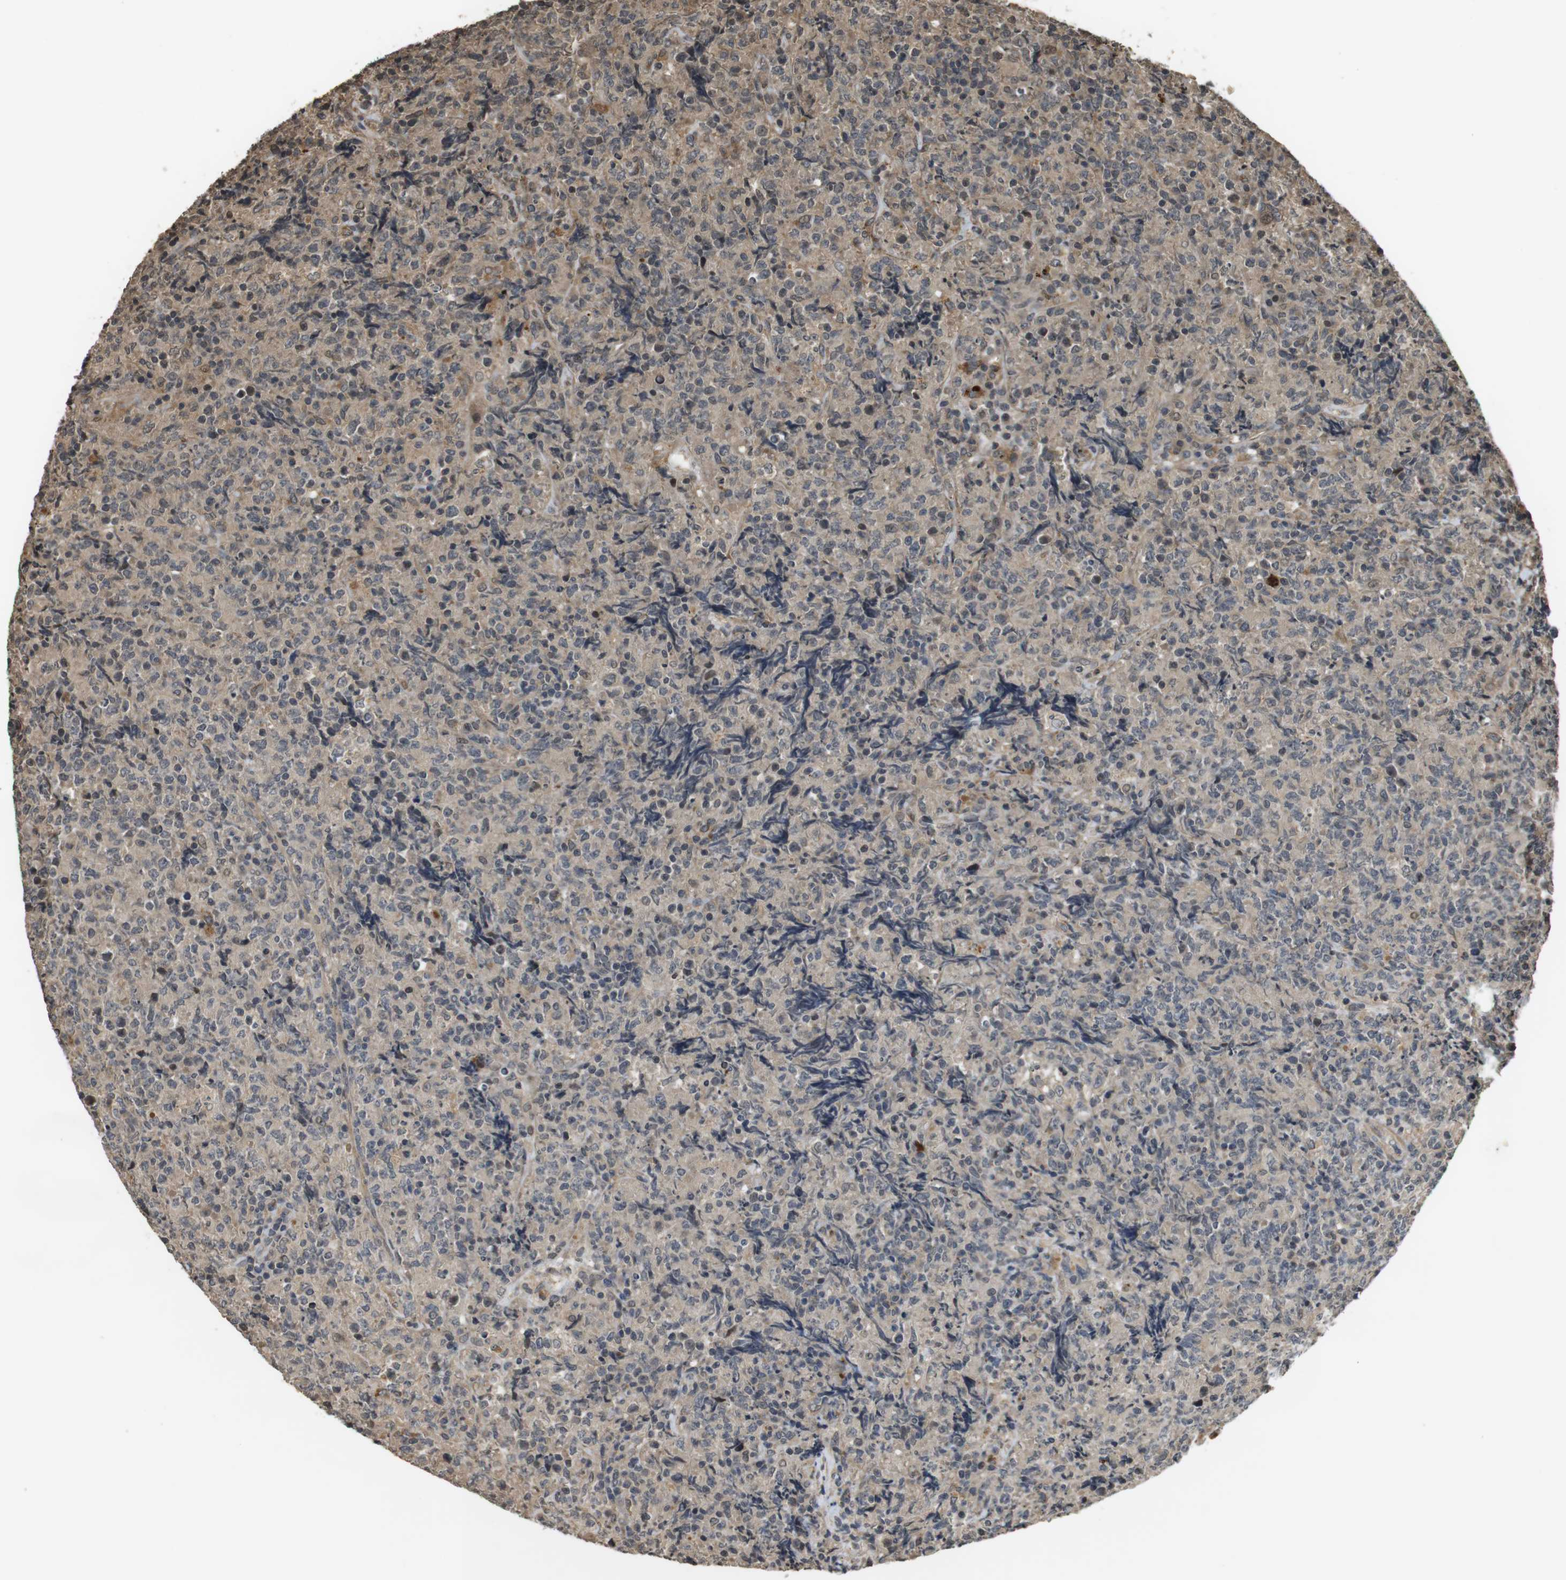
{"staining": {"intensity": "weak", "quantity": "<25%", "location": "cytoplasmic/membranous"}, "tissue": "lymphoma", "cell_type": "Tumor cells", "image_type": "cancer", "snomed": [{"axis": "morphology", "description": "Malignant lymphoma, non-Hodgkin's type, High grade"}, {"axis": "topography", "description": "Tonsil"}], "caption": "The histopathology image demonstrates no significant staining in tumor cells of lymphoma.", "gene": "FZD10", "patient": {"sex": "female", "age": 36}}